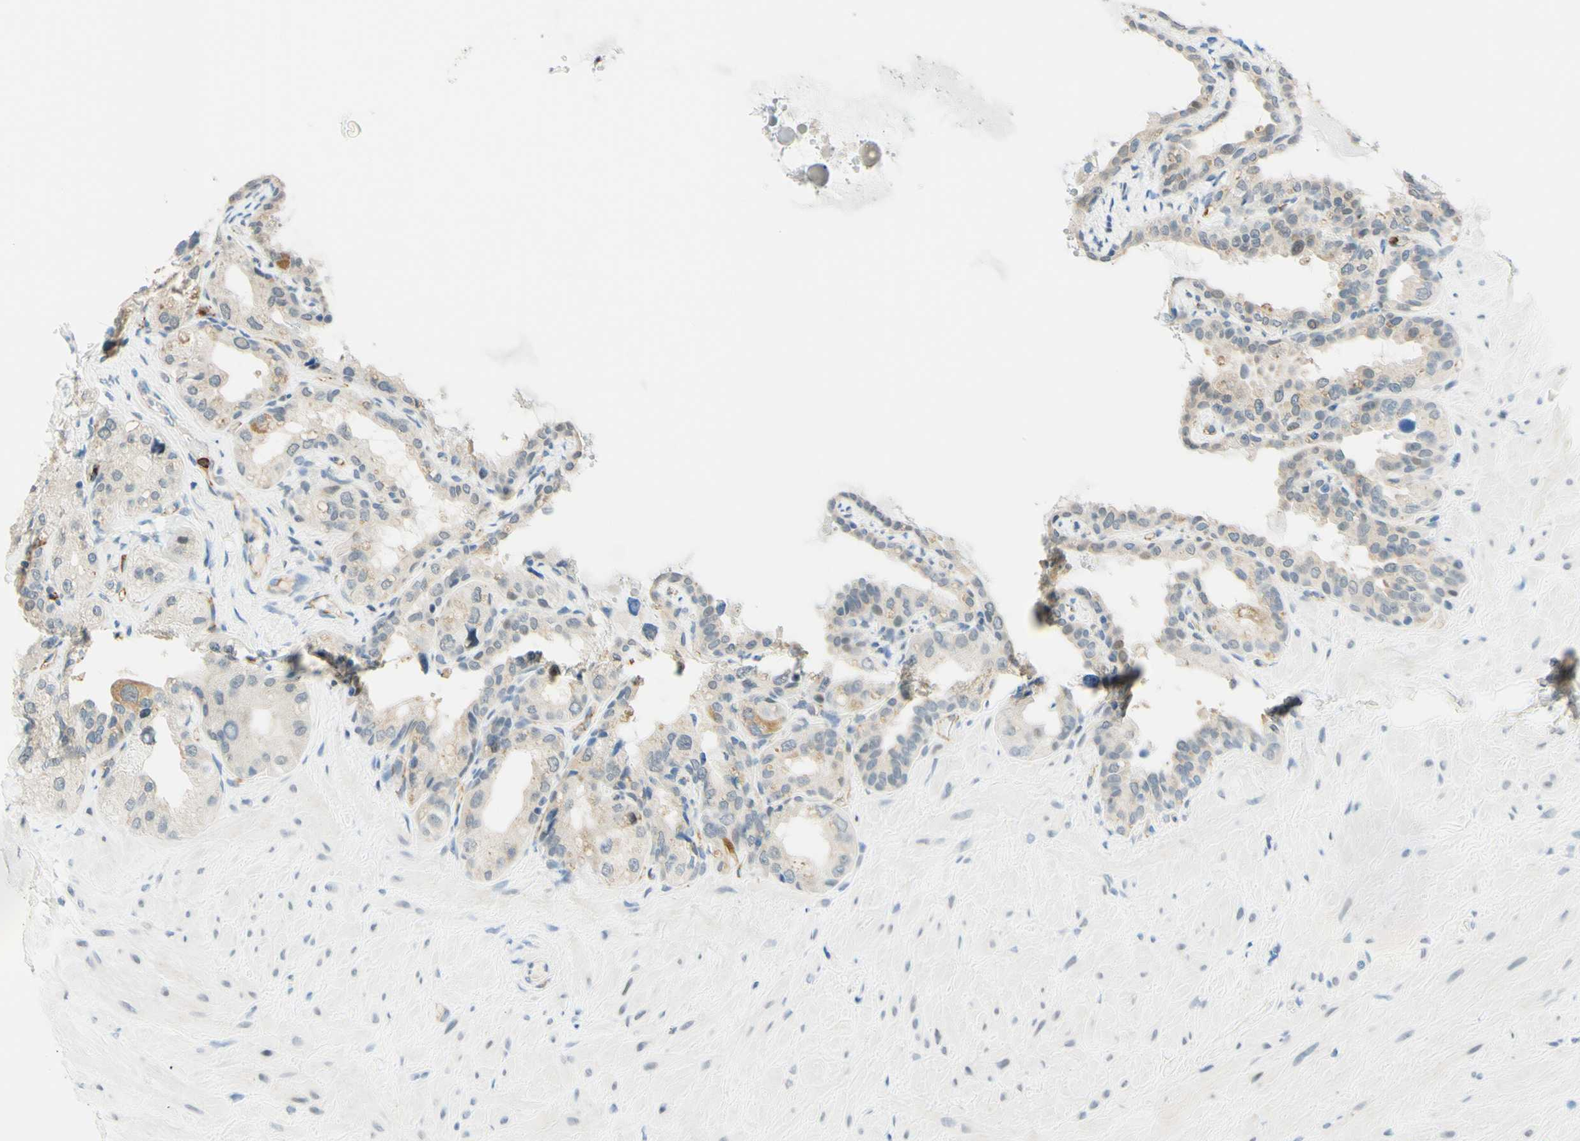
{"staining": {"intensity": "moderate", "quantity": "<25%", "location": "cytoplasmic/membranous"}, "tissue": "seminal vesicle", "cell_type": "Glandular cells", "image_type": "normal", "snomed": [{"axis": "morphology", "description": "Normal tissue, NOS"}, {"axis": "topography", "description": "Seminal veicle"}], "caption": "A low amount of moderate cytoplasmic/membranous positivity is seen in about <25% of glandular cells in benign seminal vesicle.", "gene": "TREM2", "patient": {"sex": "male", "age": 68}}